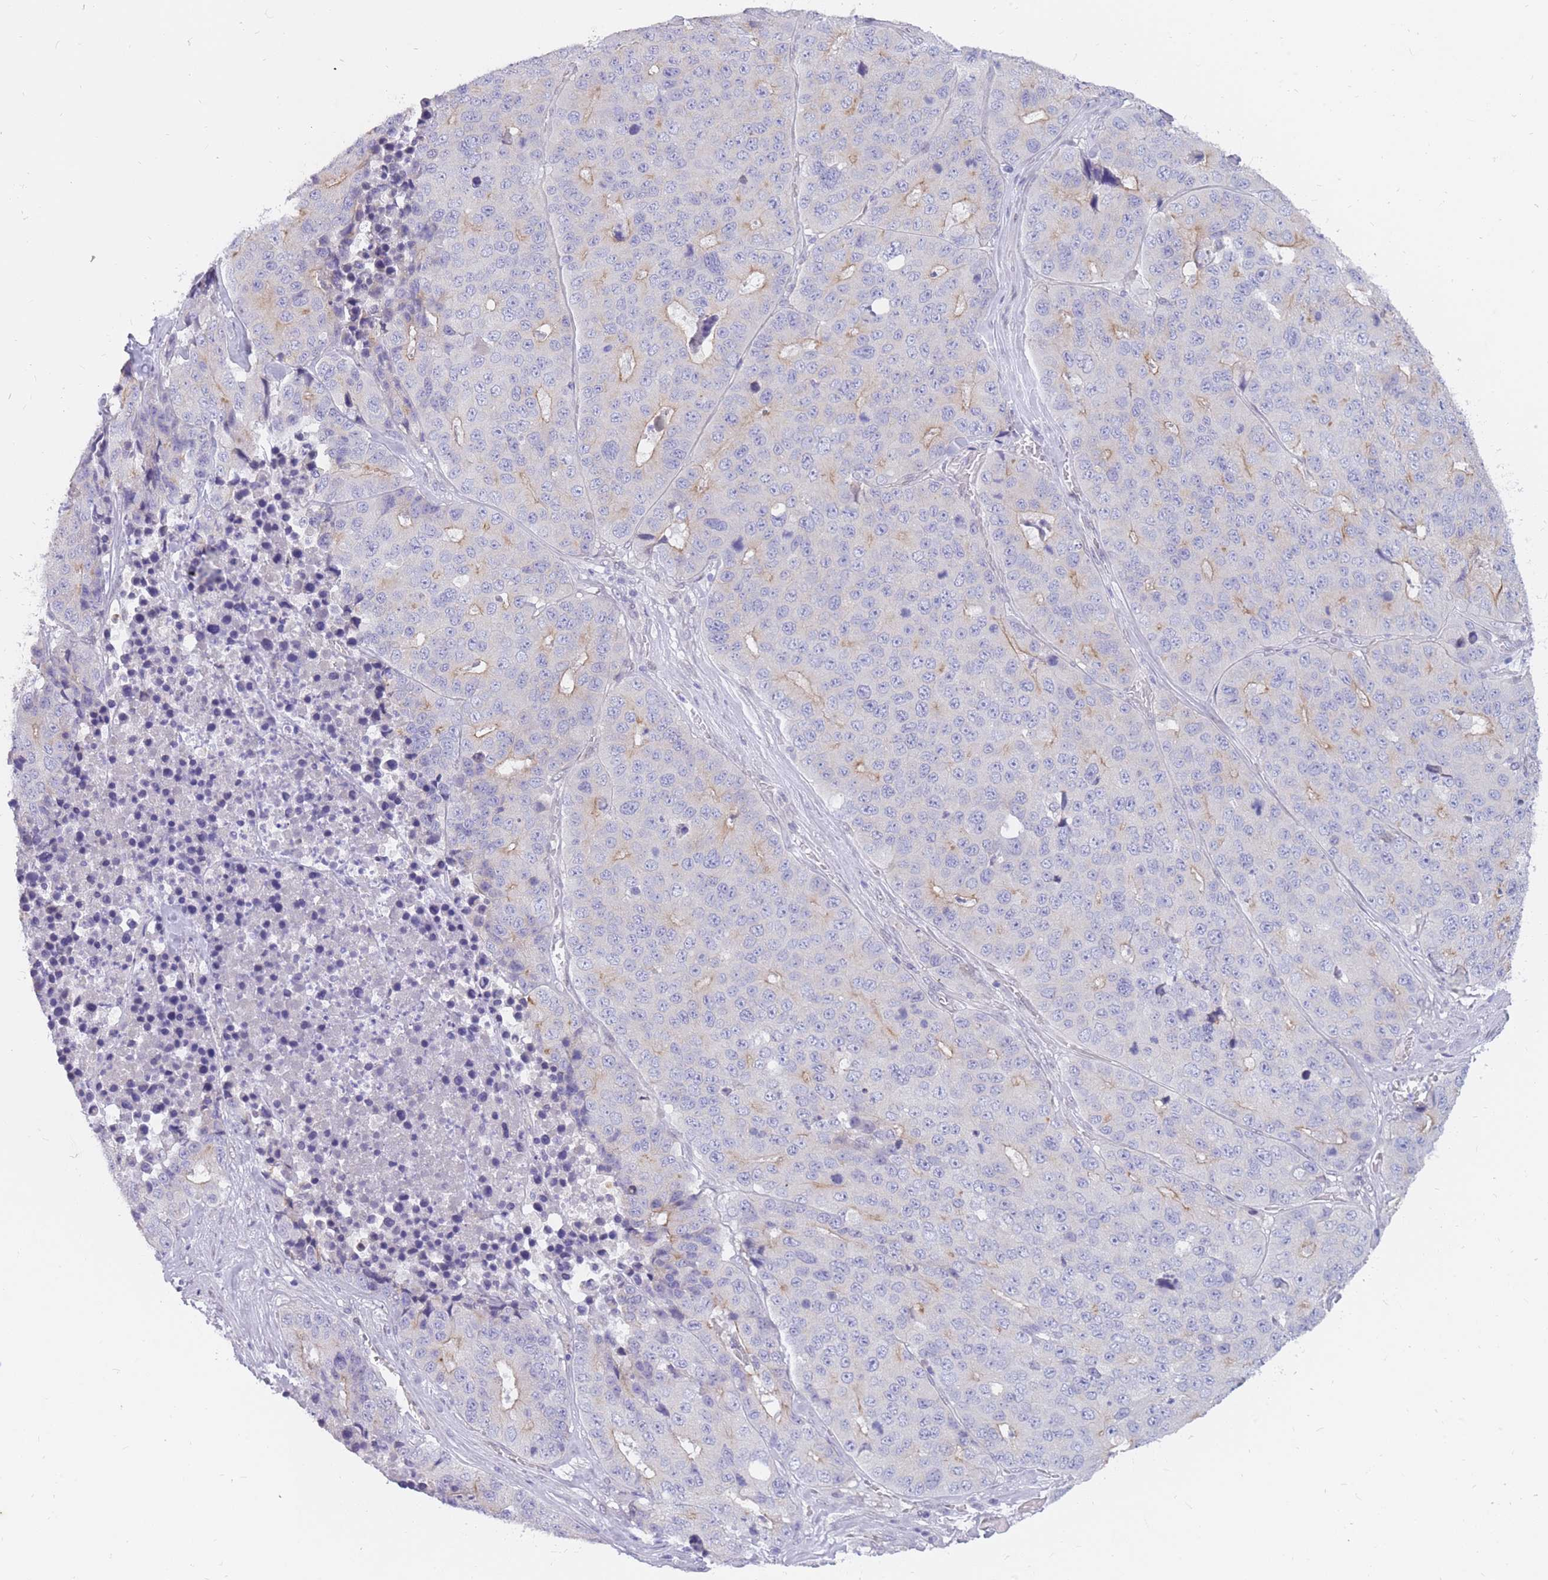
{"staining": {"intensity": "weak", "quantity": "<25%", "location": "cytoplasmic/membranous"}, "tissue": "stomach cancer", "cell_type": "Tumor cells", "image_type": "cancer", "snomed": [{"axis": "morphology", "description": "Adenocarcinoma, NOS"}, {"axis": "topography", "description": "Stomach"}], "caption": "IHC histopathology image of neoplastic tissue: stomach cancer stained with DAB reveals no significant protein staining in tumor cells.", "gene": "HOOK2", "patient": {"sex": "male", "age": 71}}